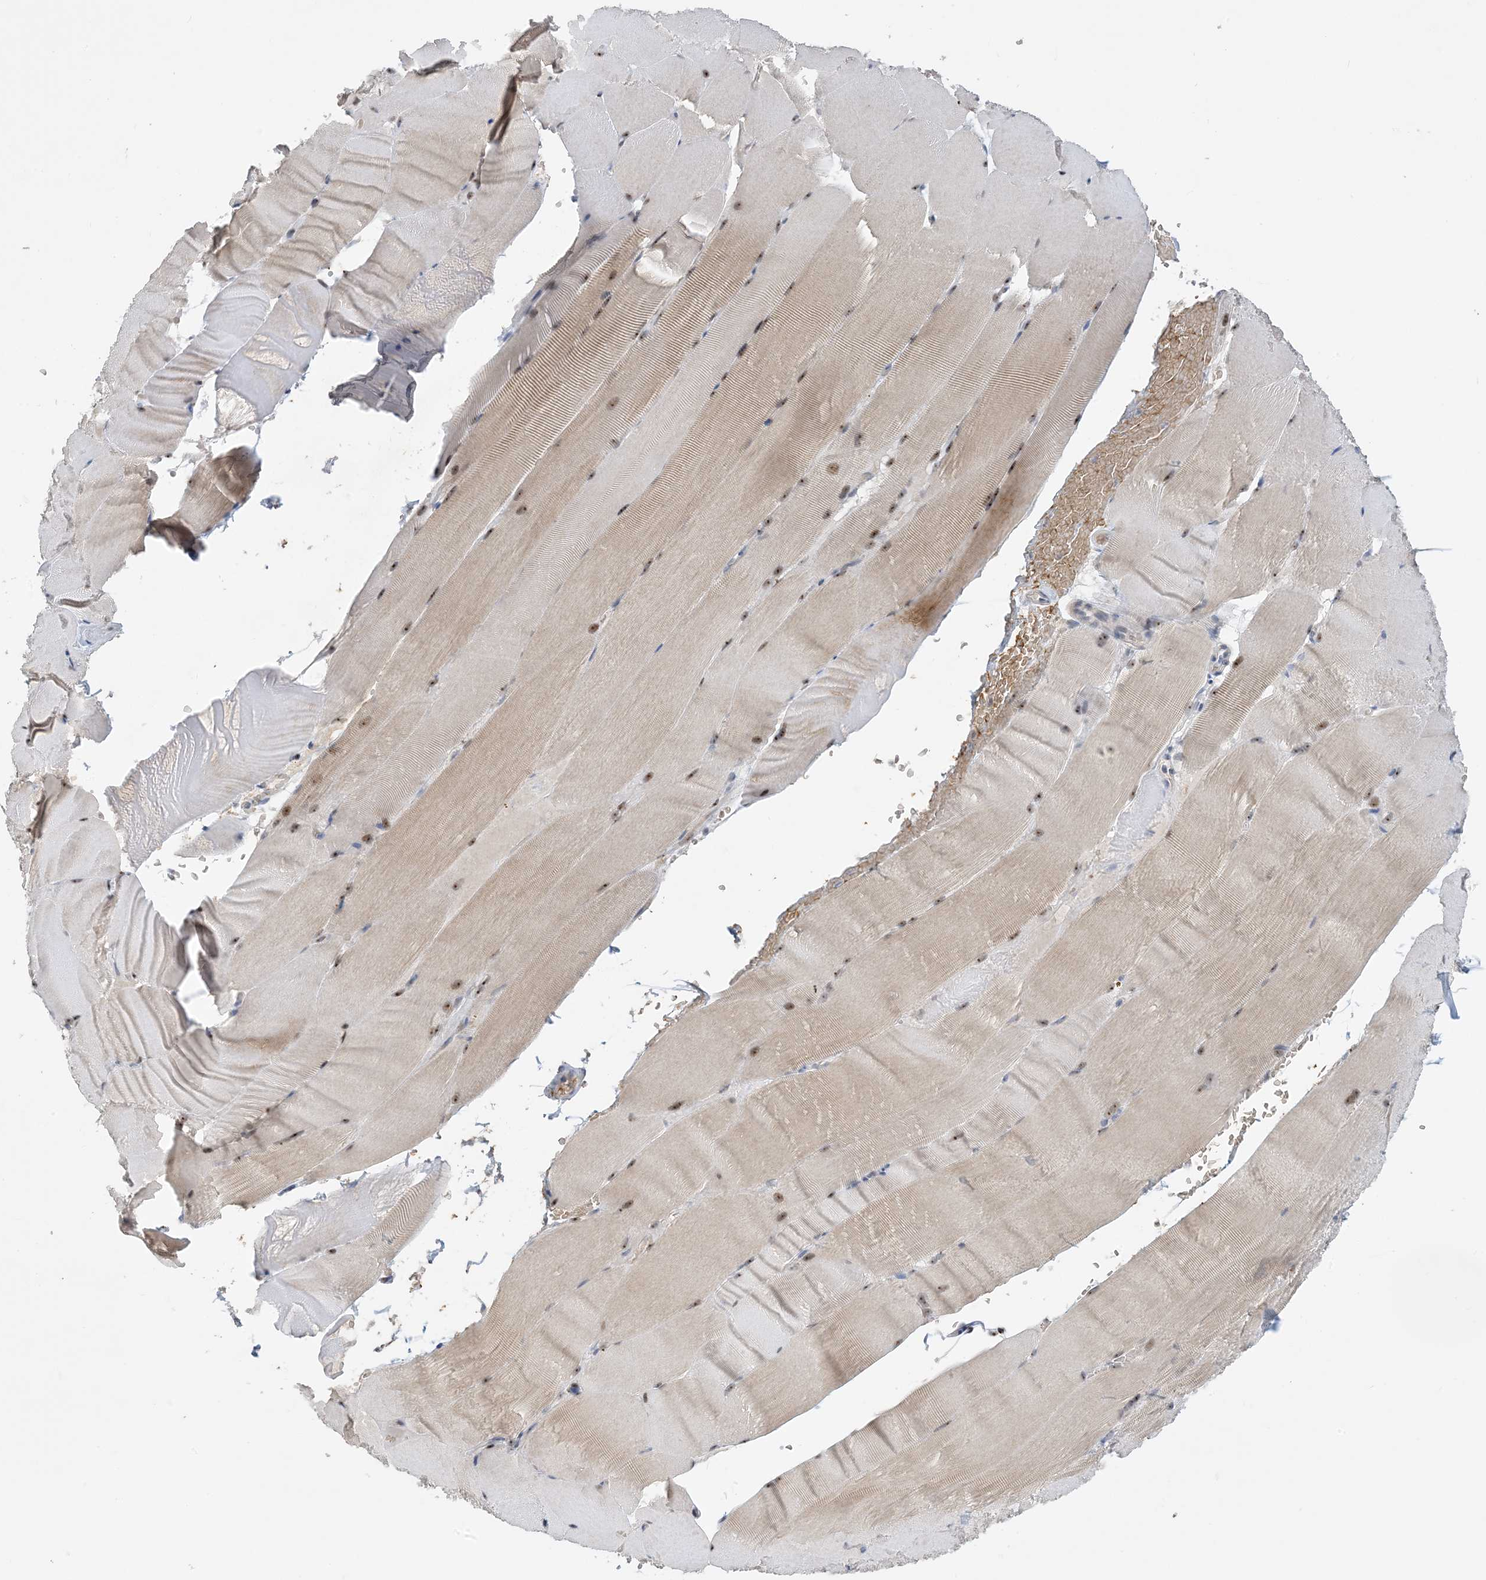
{"staining": {"intensity": "moderate", "quantity": "25%-75%", "location": "nuclear"}, "tissue": "skeletal muscle", "cell_type": "Myocytes", "image_type": "normal", "snomed": [{"axis": "morphology", "description": "Normal tissue, NOS"}, {"axis": "topography", "description": "Skeletal muscle"}, {"axis": "topography", "description": "Parathyroid gland"}], "caption": "High-power microscopy captured an immunohistochemistry (IHC) micrograph of benign skeletal muscle, revealing moderate nuclear positivity in approximately 25%-75% of myocytes.", "gene": "UBE2E1", "patient": {"sex": "female", "age": 37}}